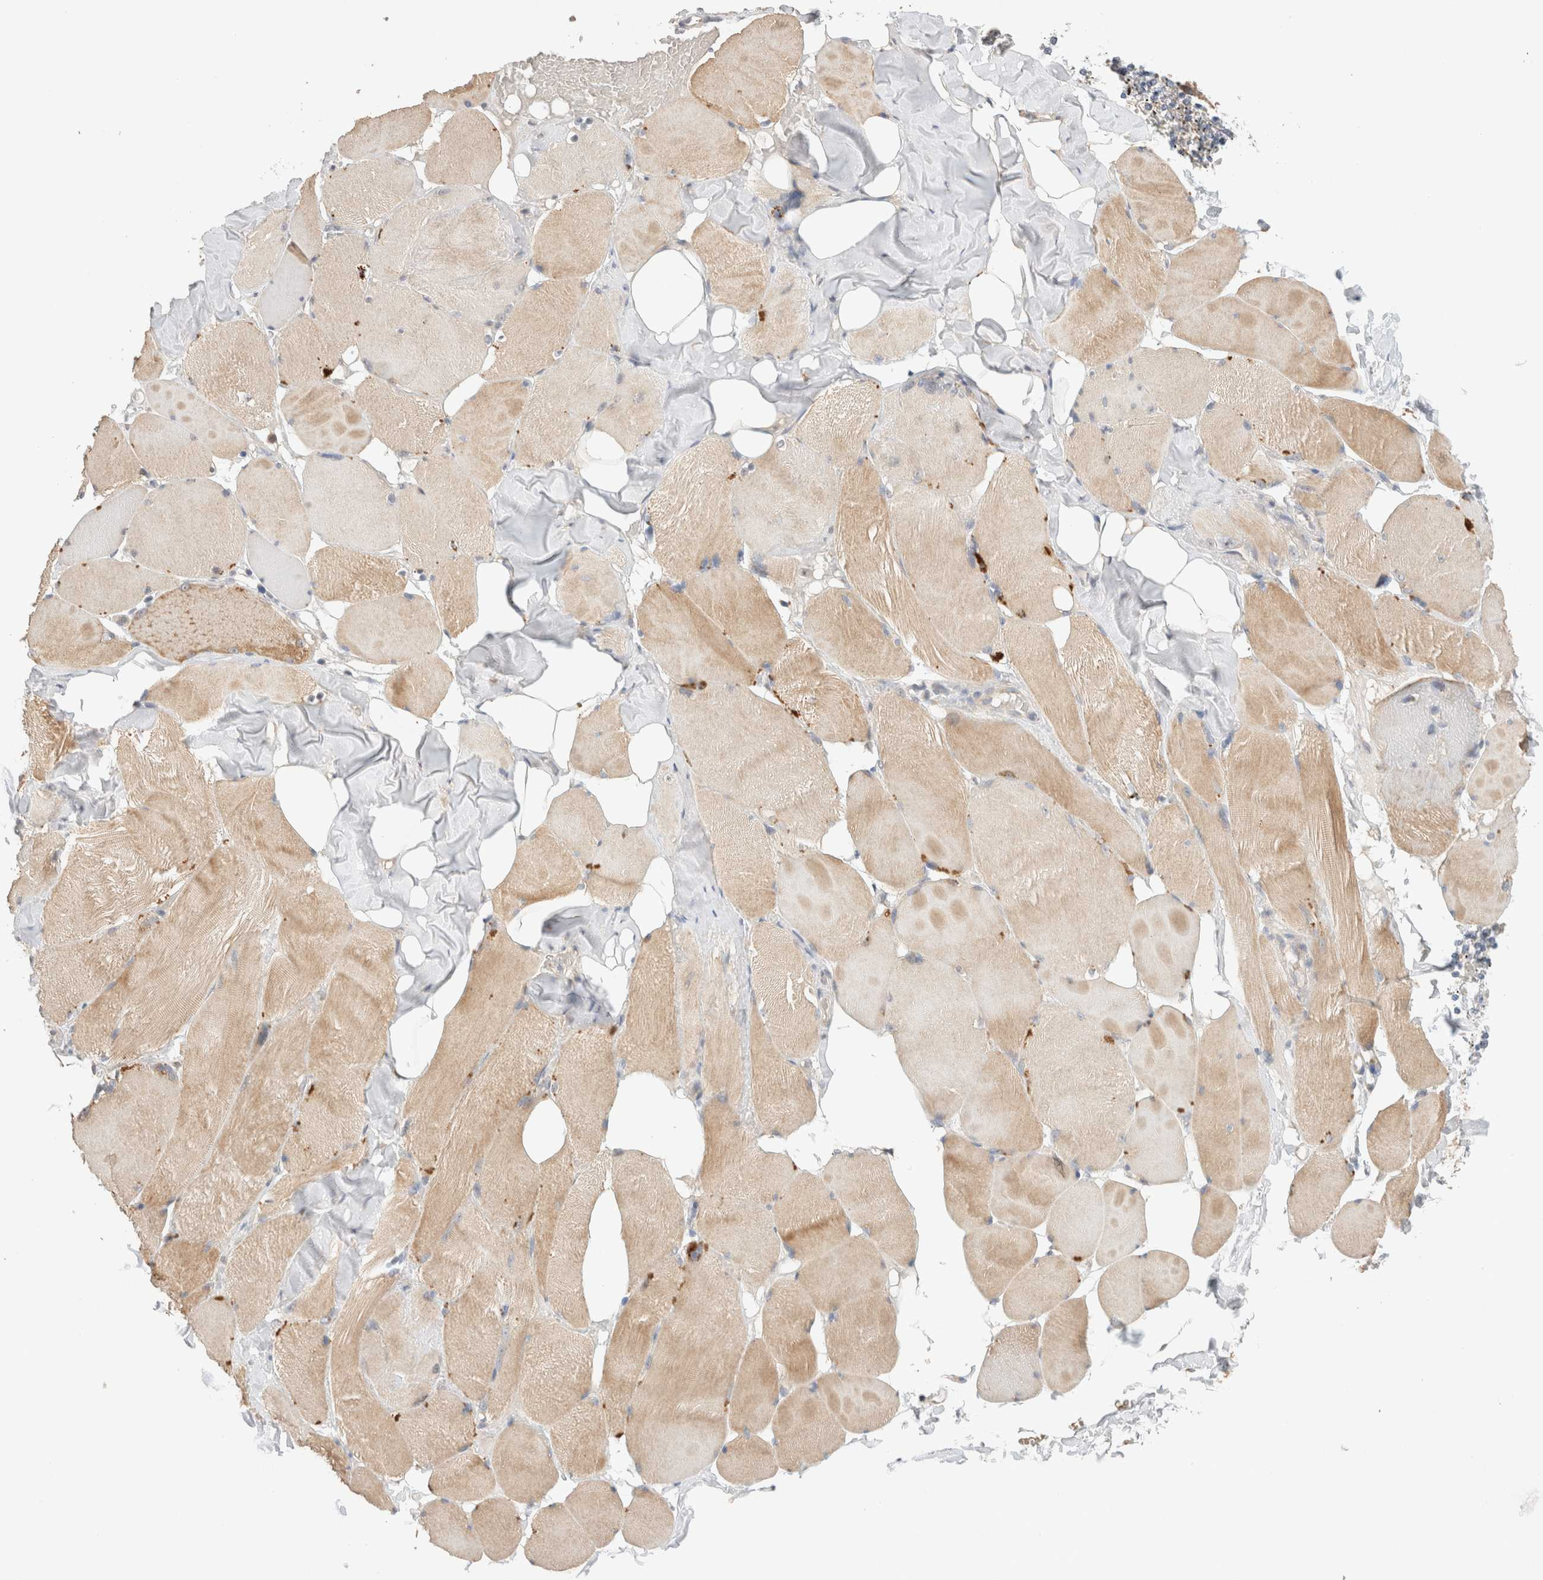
{"staining": {"intensity": "weak", "quantity": ">75%", "location": "cytoplasmic/membranous"}, "tissue": "skeletal muscle", "cell_type": "Myocytes", "image_type": "normal", "snomed": [{"axis": "morphology", "description": "Normal tissue, NOS"}, {"axis": "topography", "description": "Skin"}, {"axis": "topography", "description": "Skeletal muscle"}], "caption": "Immunohistochemistry micrograph of normal human skeletal muscle stained for a protein (brown), which demonstrates low levels of weak cytoplasmic/membranous positivity in approximately >75% of myocytes.", "gene": "CA13", "patient": {"sex": "male", "age": 83}}